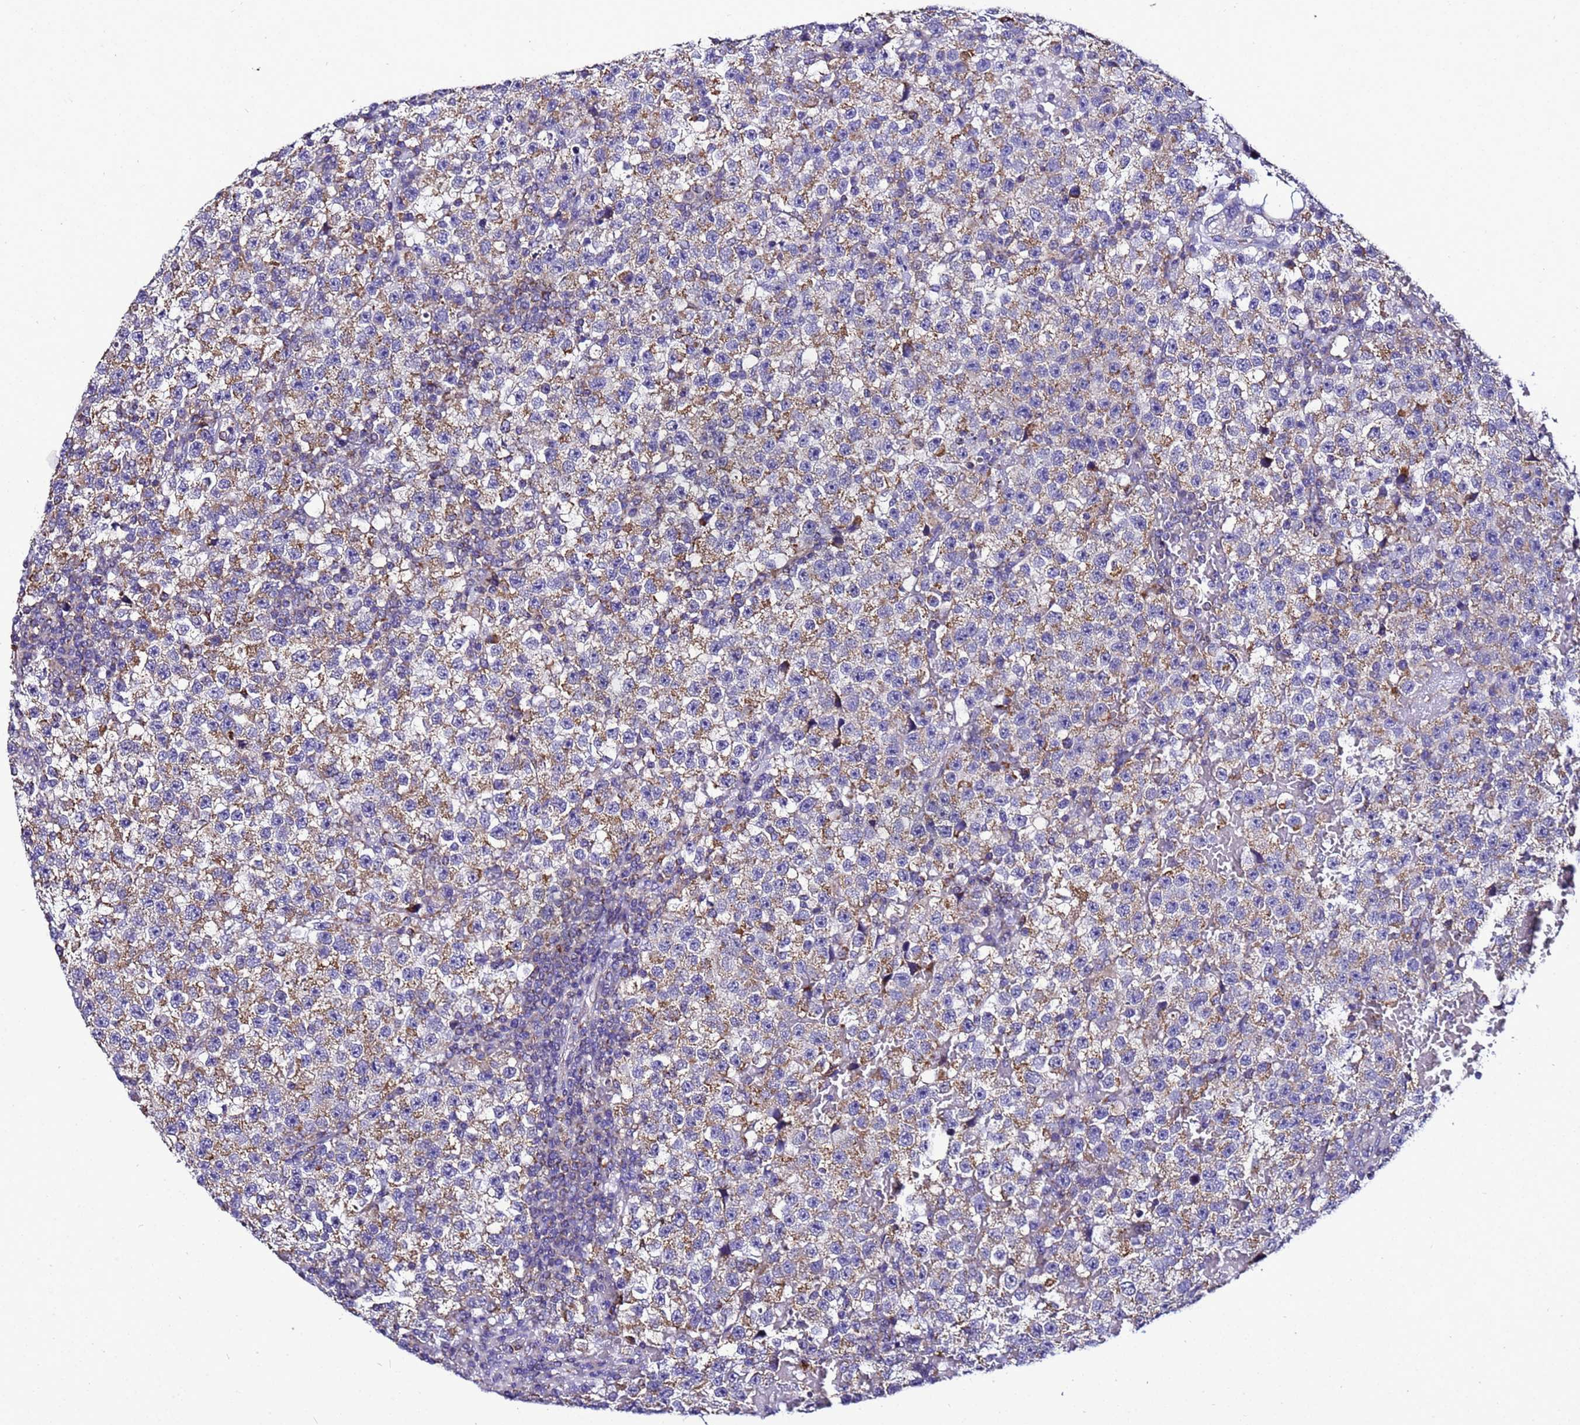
{"staining": {"intensity": "moderate", "quantity": ">75%", "location": "cytoplasmic/membranous"}, "tissue": "testis cancer", "cell_type": "Tumor cells", "image_type": "cancer", "snomed": [{"axis": "morphology", "description": "Seminoma, NOS"}, {"axis": "topography", "description": "Testis"}], "caption": "Tumor cells exhibit medium levels of moderate cytoplasmic/membranous staining in about >75% of cells in testis cancer.", "gene": "HIGD2A", "patient": {"sex": "male", "age": 22}}